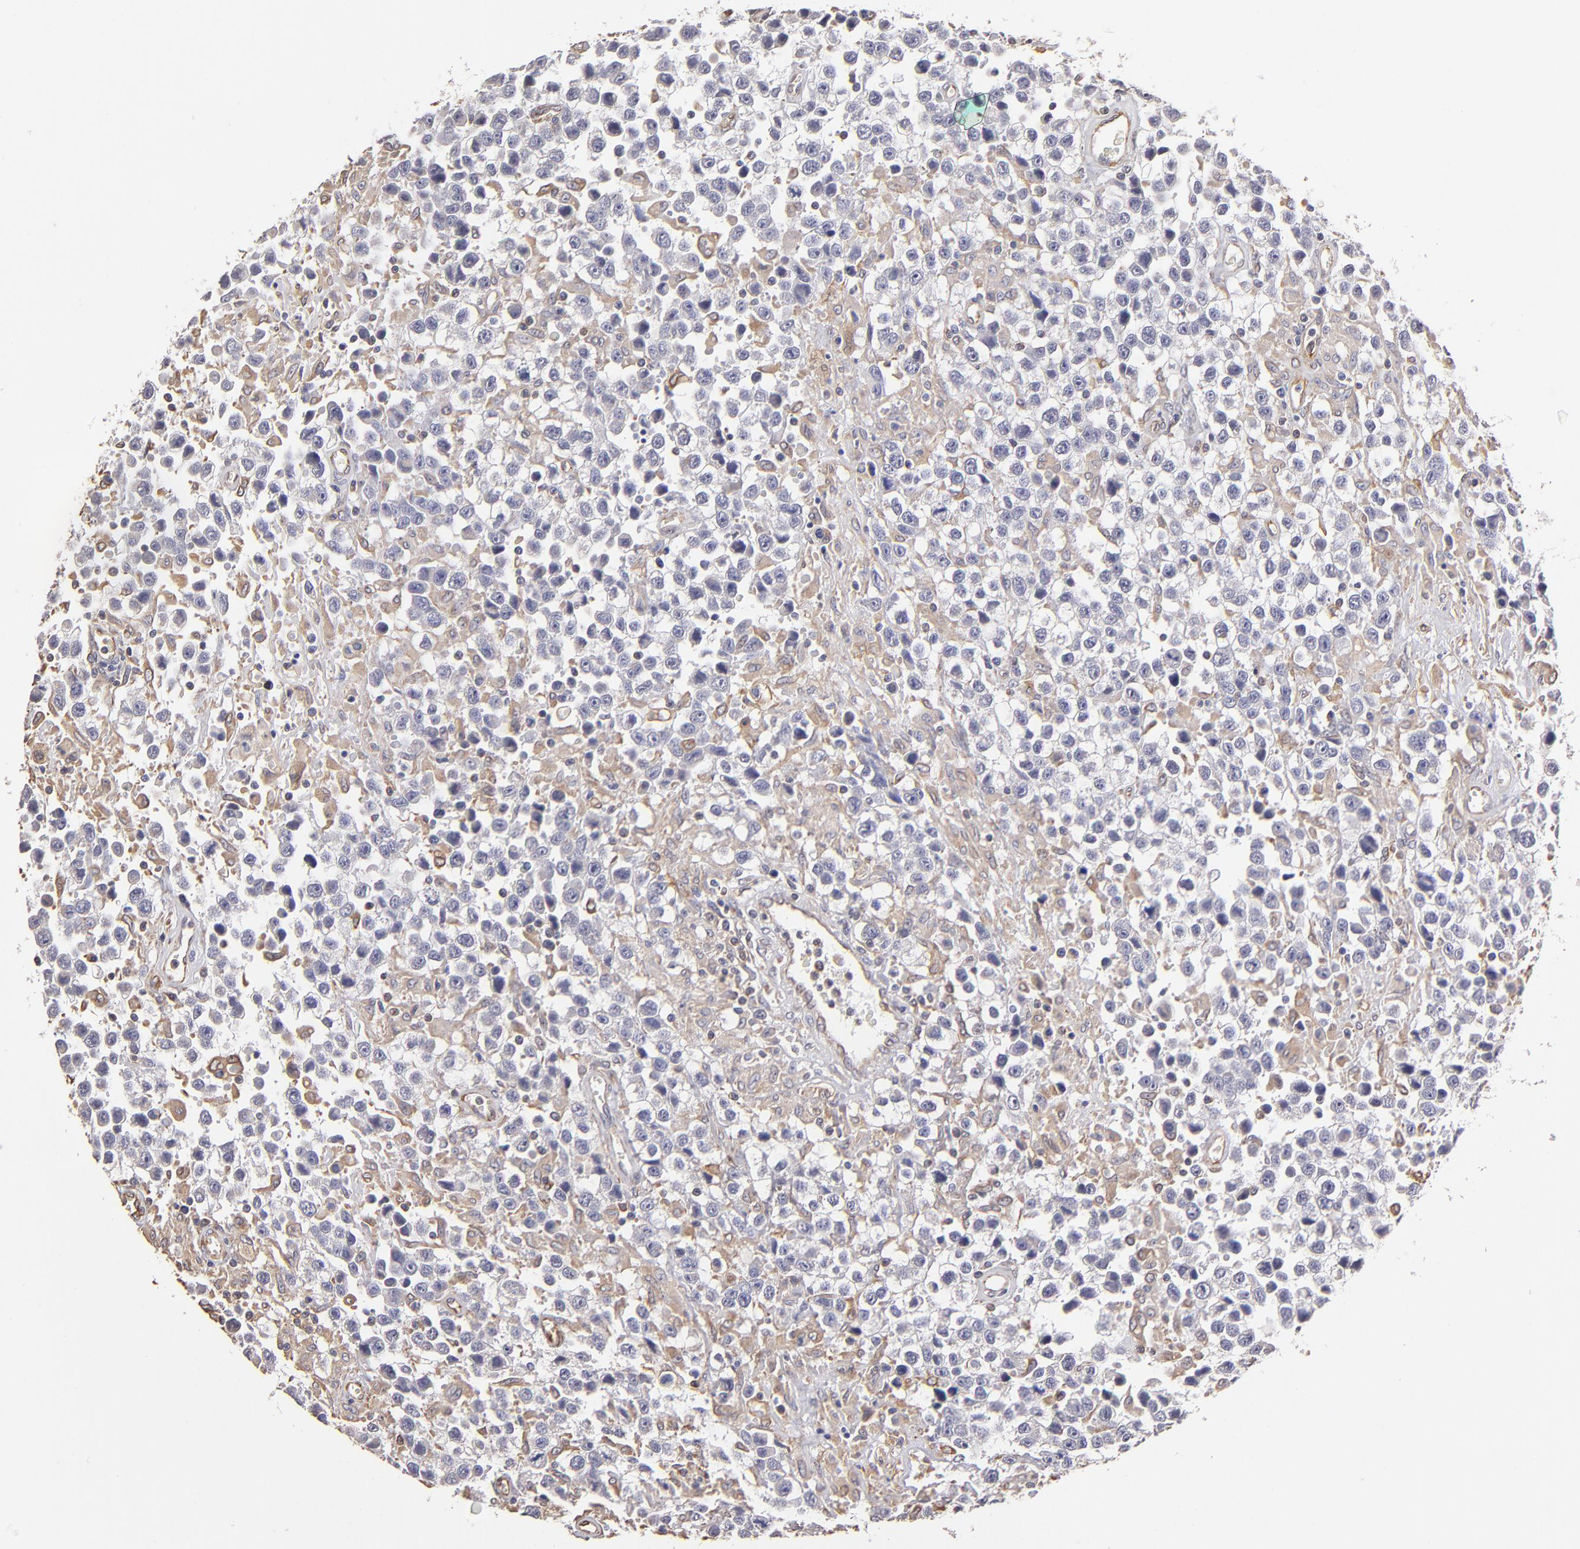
{"staining": {"intensity": "weak", "quantity": "25%-75%", "location": "cytoplasmic/membranous"}, "tissue": "testis cancer", "cell_type": "Tumor cells", "image_type": "cancer", "snomed": [{"axis": "morphology", "description": "Seminoma, NOS"}, {"axis": "topography", "description": "Testis"}], "caption": "Immunohistochemical staining of testis seminoma shows low levels of weak cytoplasmic/membranous staining in about 25%-75% of tumor cells.", "gene": "ABCC1", "patient": {"sex": "male", "age": 43}}